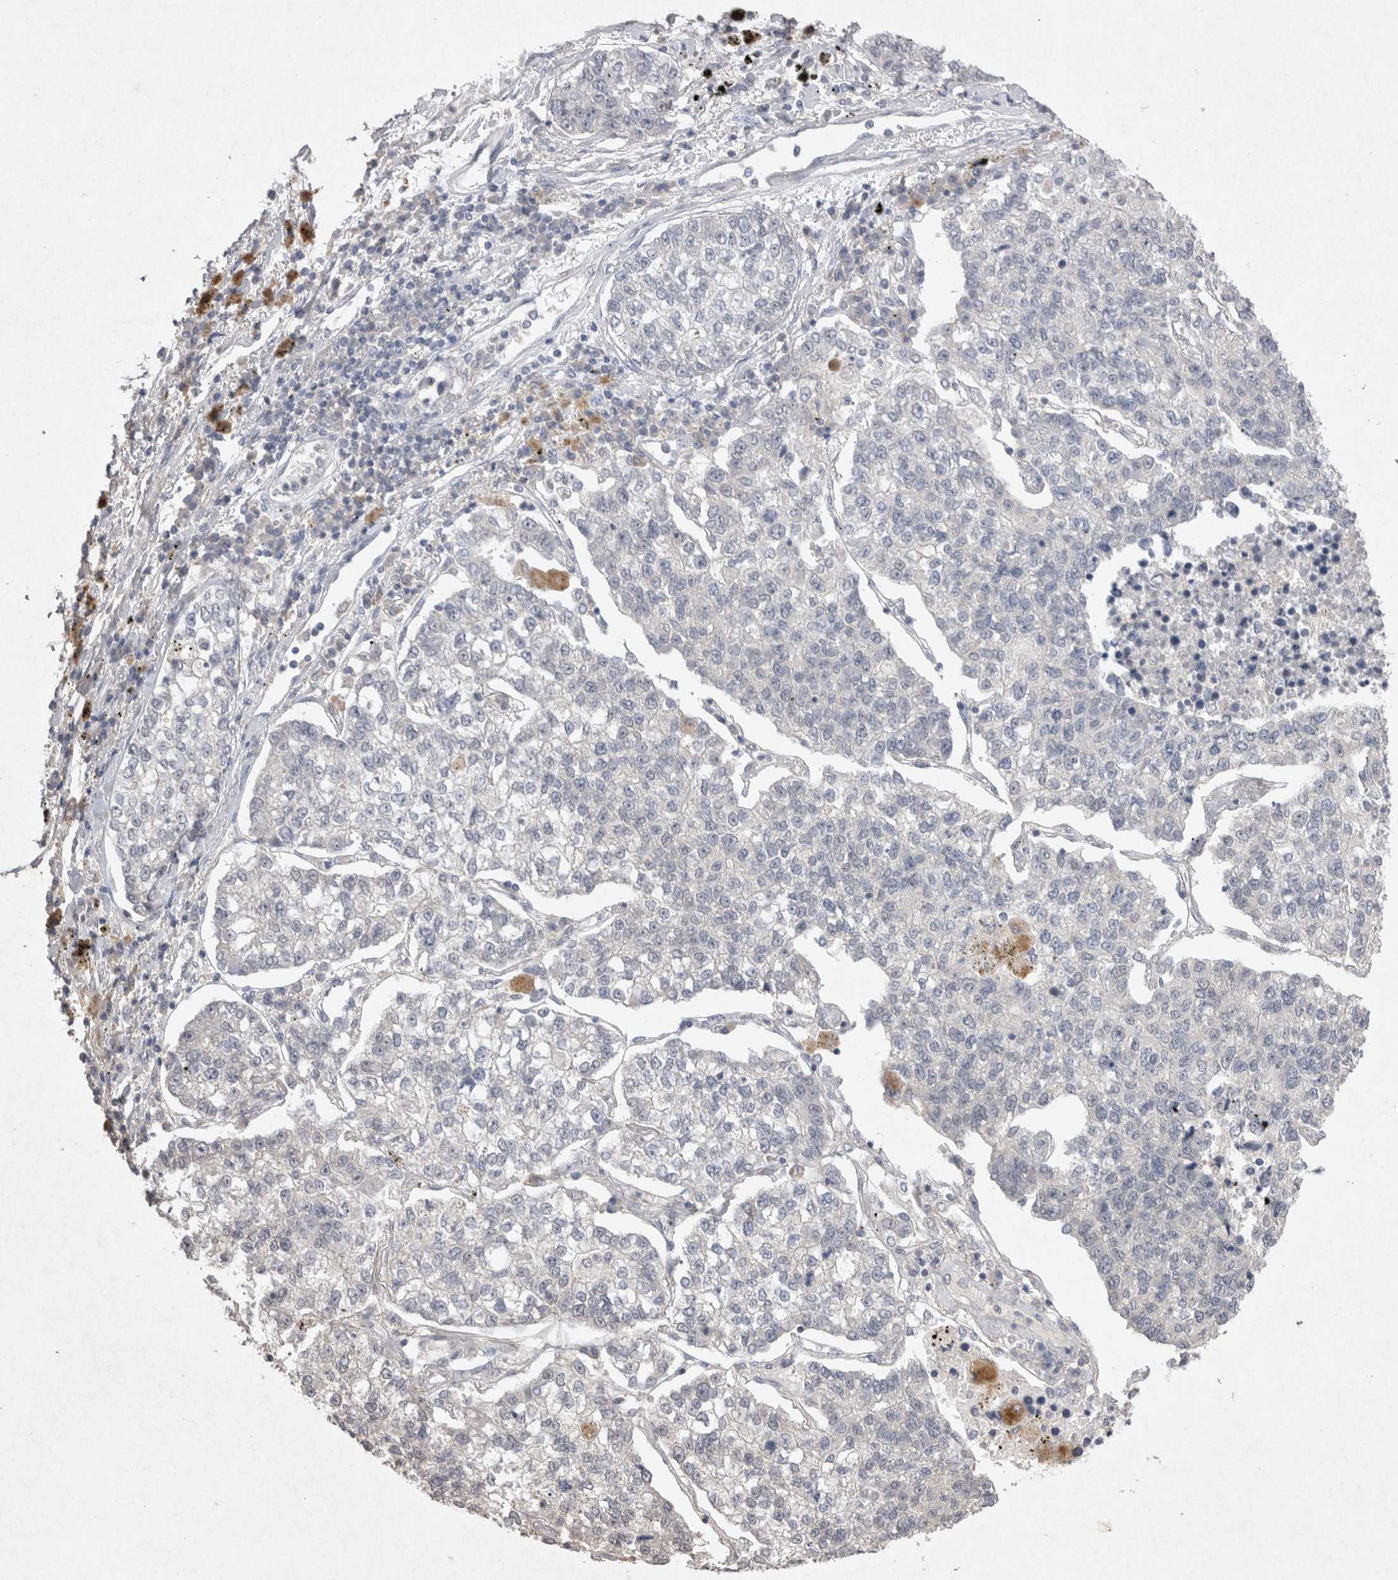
{"staining": {"intensity": "negative", "quantity": "none", "location": "none"}, "tissue": "lung cancer", "cell_type": "Tumor cells", "image_type": "cancer", "snomed": [{"axis": "morphology", "description": "Adenocarcinoma, NOS"}, {"axis": "topography", "description": "Lung"}], "caption": "Lung cancer (adenocarcinoma) was stained to show a protein in brown. There is no significant staining in tumor cells.", "gene": "LYVE1", "patient": {"sex": "male", "age": 49}}